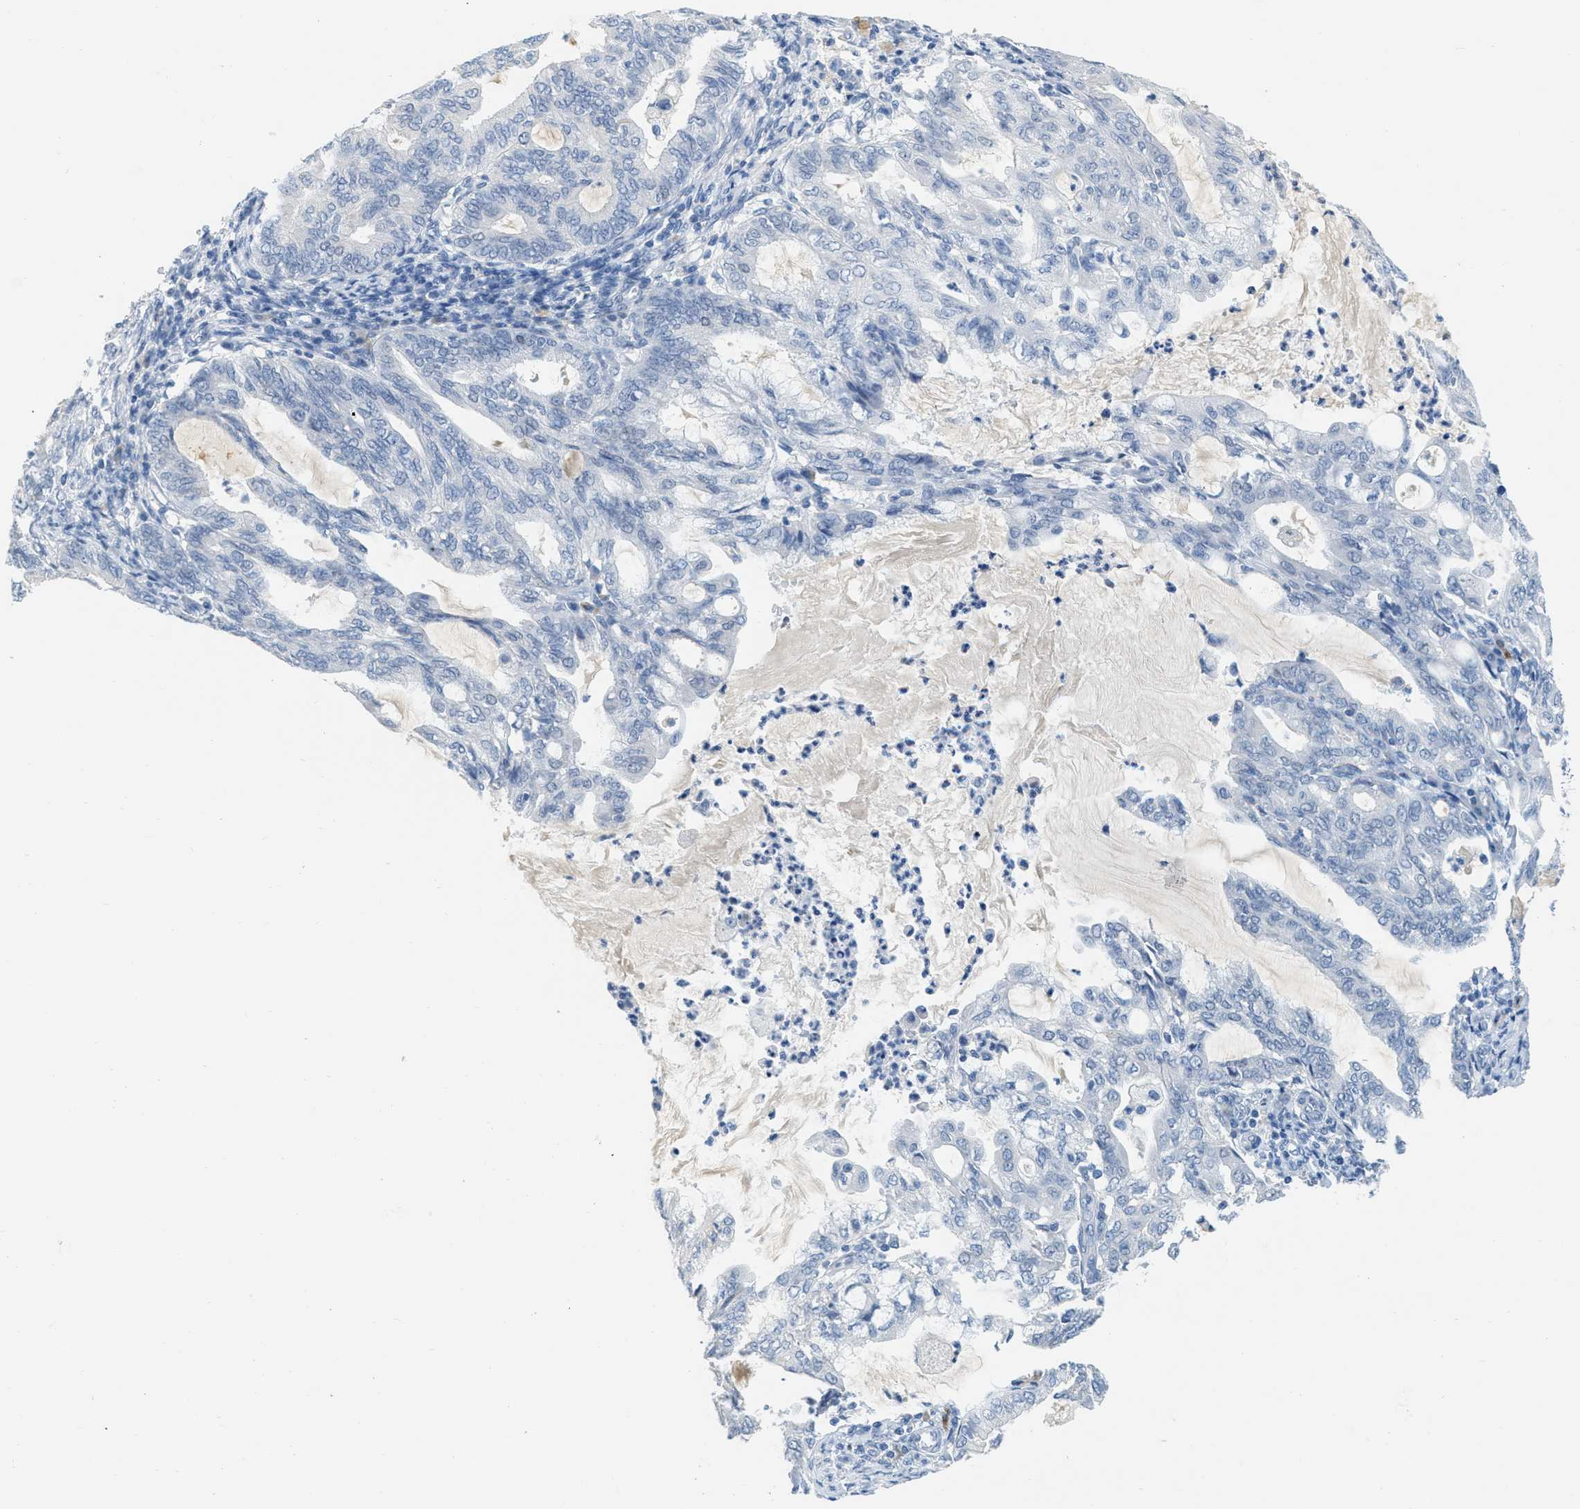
{"staining": {"intensity": "negative", "quantity": "none", "location": "none"}, "tissue": "endometrial cancer", "cell_type": "Tumor cells", "image_type": "cancer", "snomed": [{"axis": "morphology", "description": "Adenocarcinoma, NOS"}, {"axis": "topography", "description": "Endometrium"}], "caption": "Tumor cells are negative for brown protein staining in endometrial cancer.", "gene": "HSF2", "patient": {"sex": "female", "age": 86}}